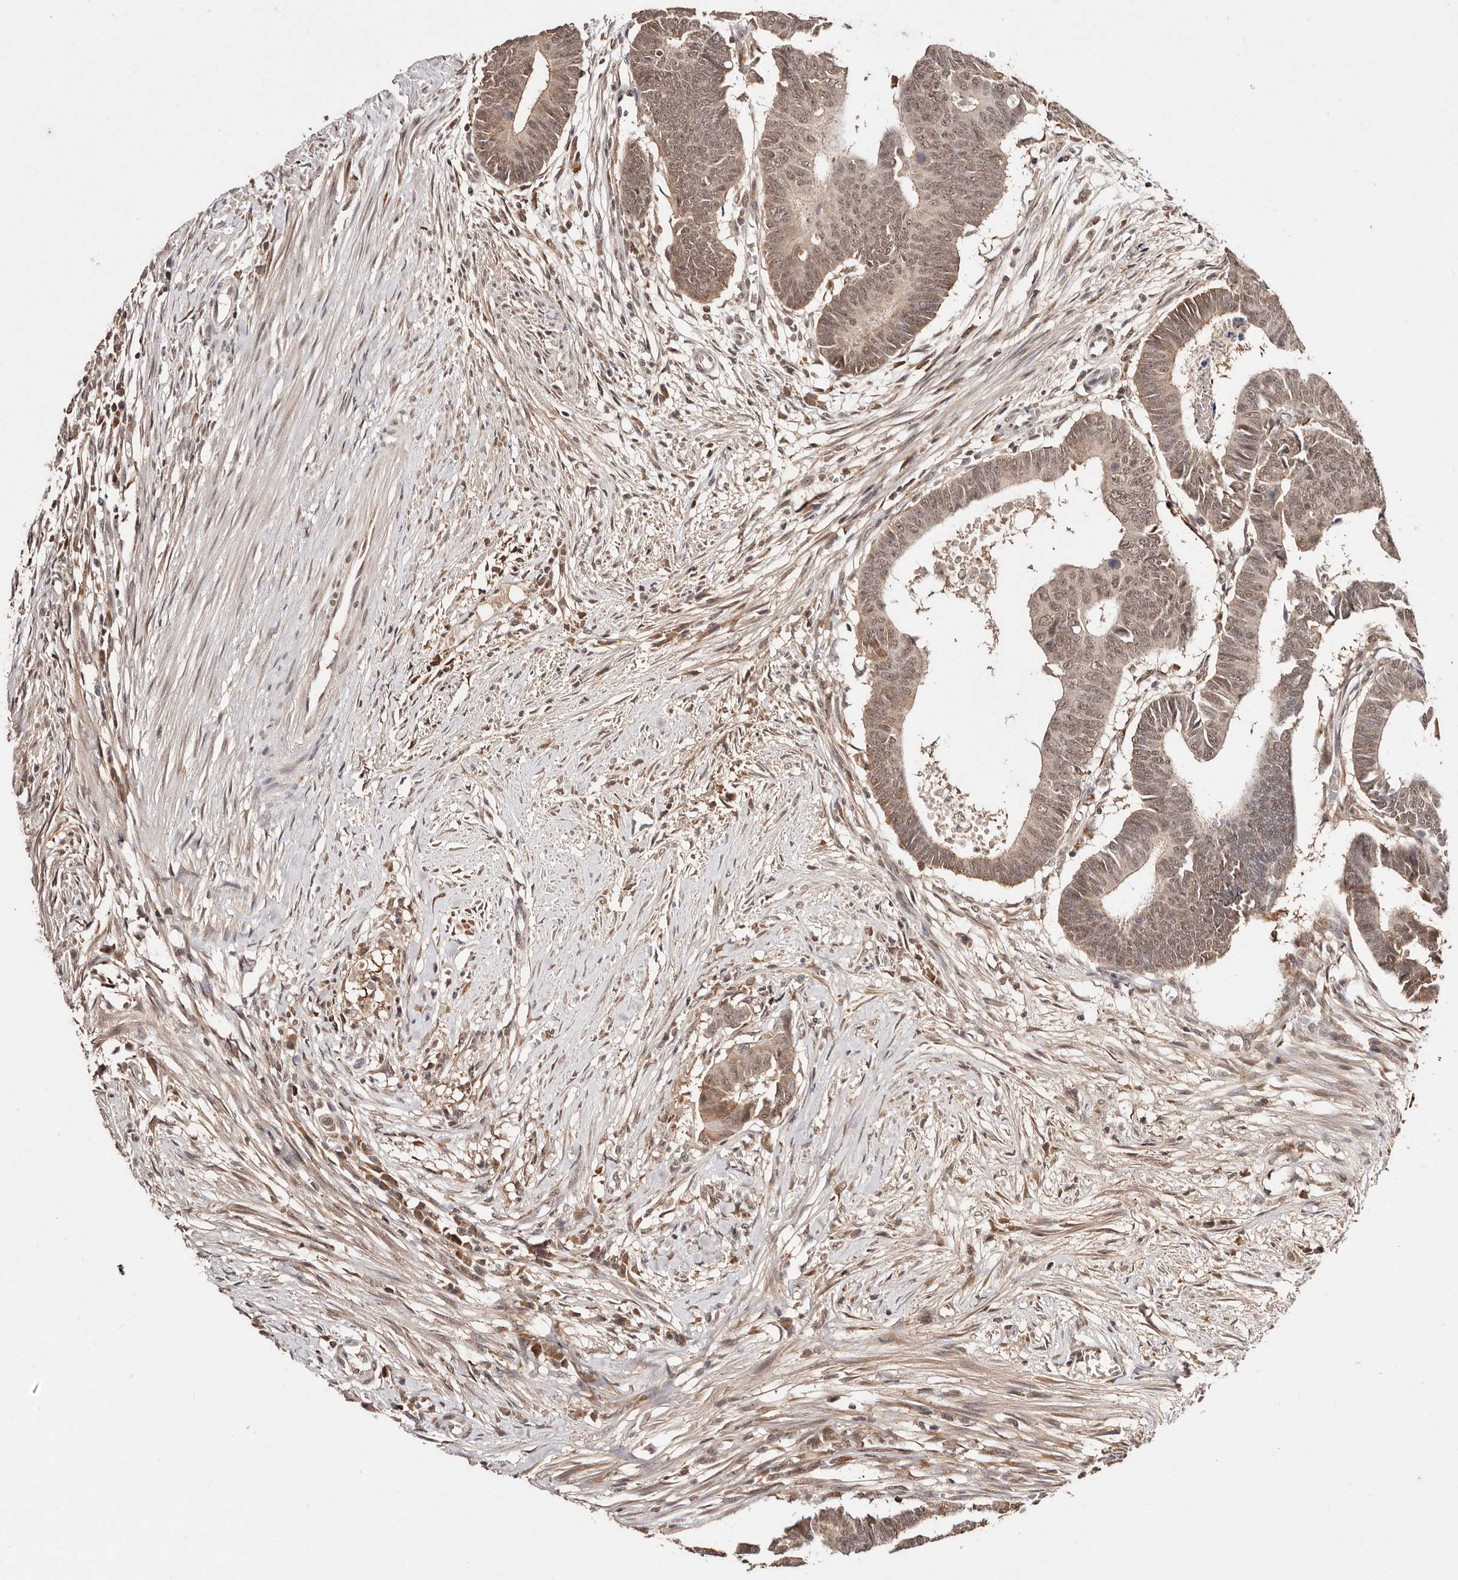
{"staining": {"intensity": "moderate", "quantity": ">75%", "location": "cytoplasmic/membranous,nuclear"}, "tissue": "colorectal cancer", "cell_type": "Tumor cells", "image_type": "cancer", "snomed": [{"axis": "morphology", "description": "Adenocarcinoma, NOS"}, {"axis": "topography", "description": "Rectum"}], "caption": "The micrograph exhibits staining of colorectal cancer (adenocarcinoma), revealing moderate cytoplasmic/membranous and nuclear protein expression (brown color) within tumor cells.", "gene": "BICRAL", "patient": {"sex": "female", "age": 65}}